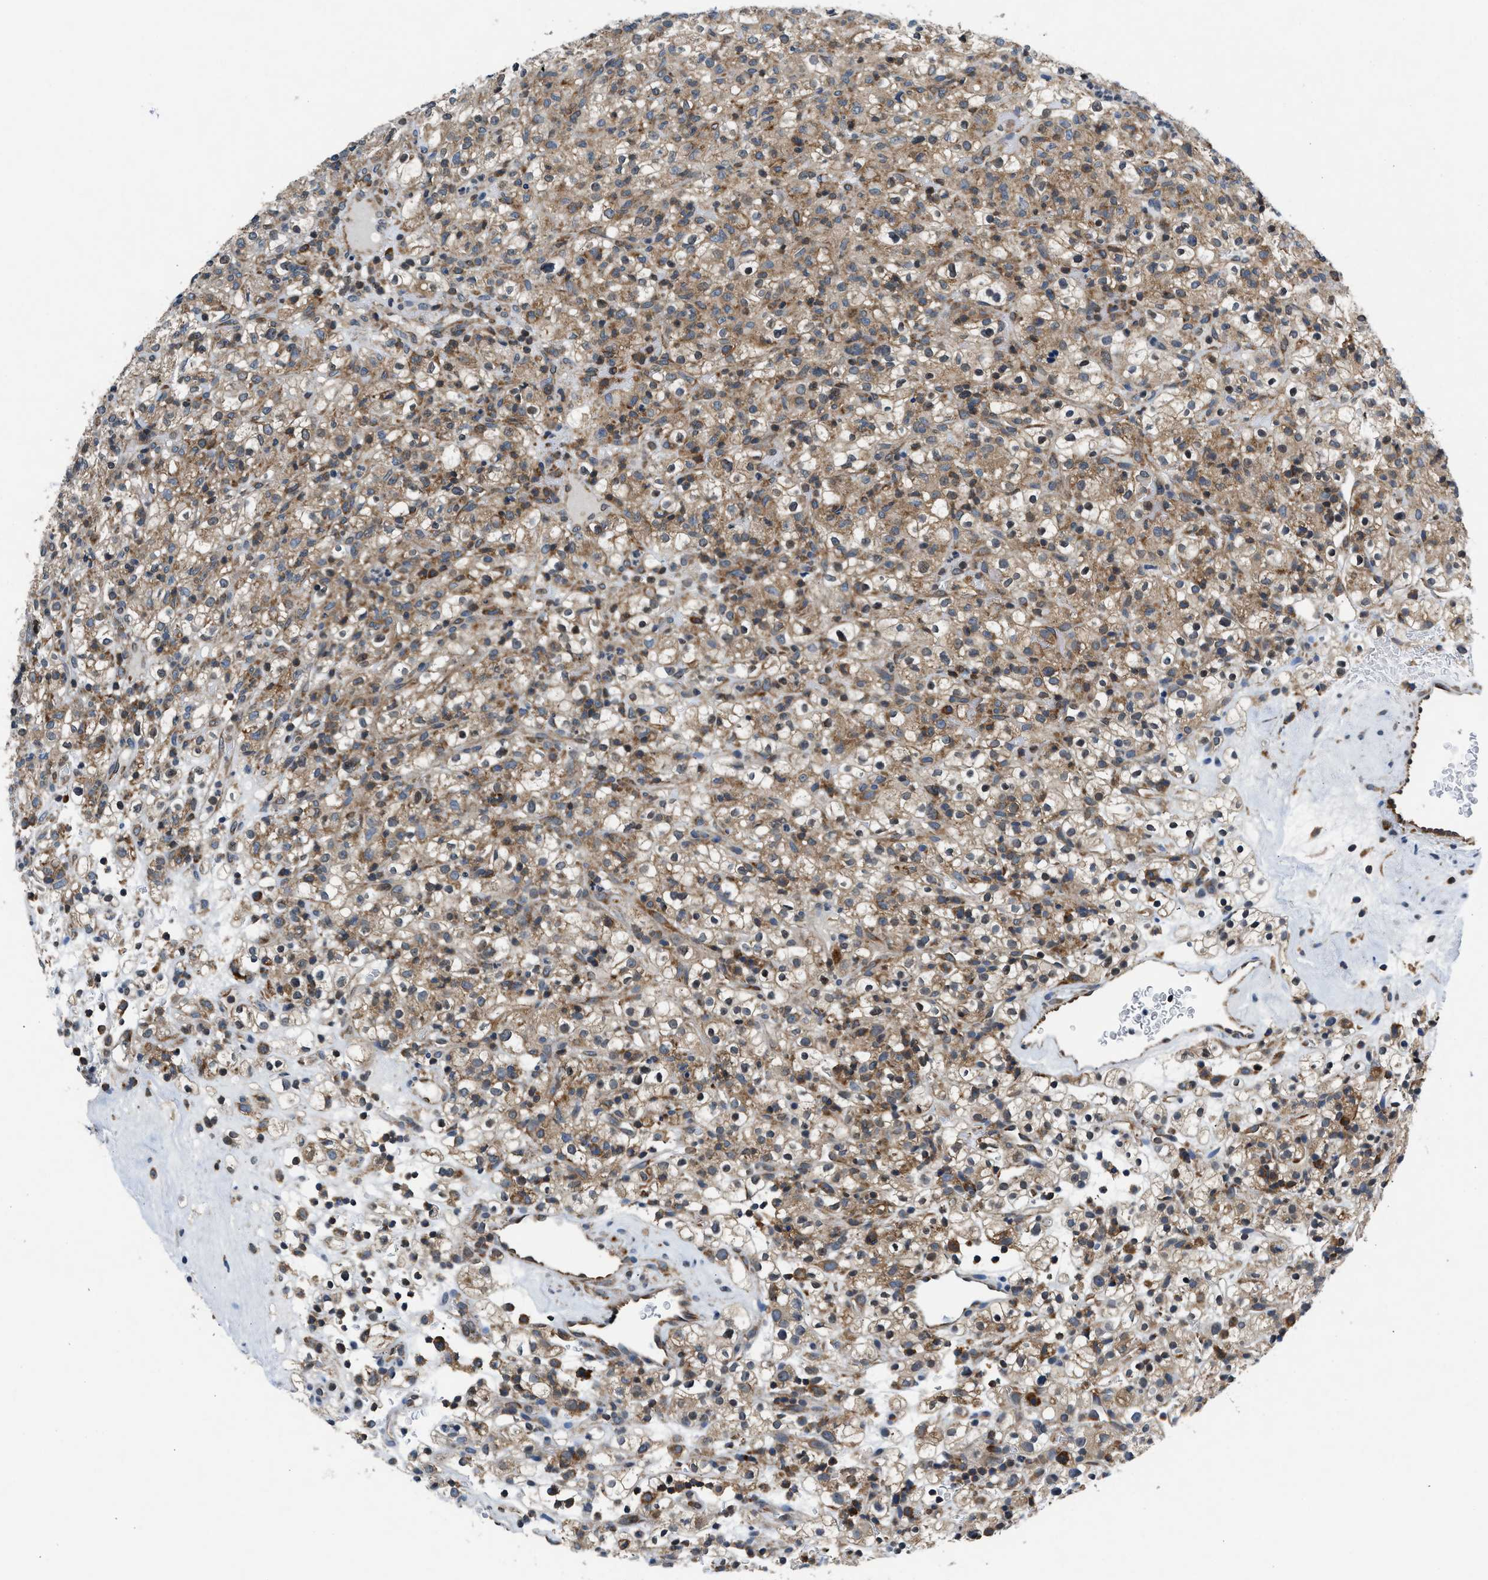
{"staining": {"intensity": "moderate", "quantity": "25%-75%", "location": "cytoplasmic/membranous"}, "tissue": "renal cancer", "cell_type": "Tumor cells", "image_type": "cancer", "snomed": [{"axis": "morphology", "description": "Normal tissue, NOS"}, {"axis": "morphology", "description": "Adenocarcinoma, NOS"}, {"axis": "topography", "description": "Kidney"}], "caption": "Human renal cancer stained for a protein (brown) shows moderate cytoplasmic/membranous positive expression in about 25%-75% of tumor cells.", "gene": "PA2G4", "patient": {"sex": "female", "age": 72}}